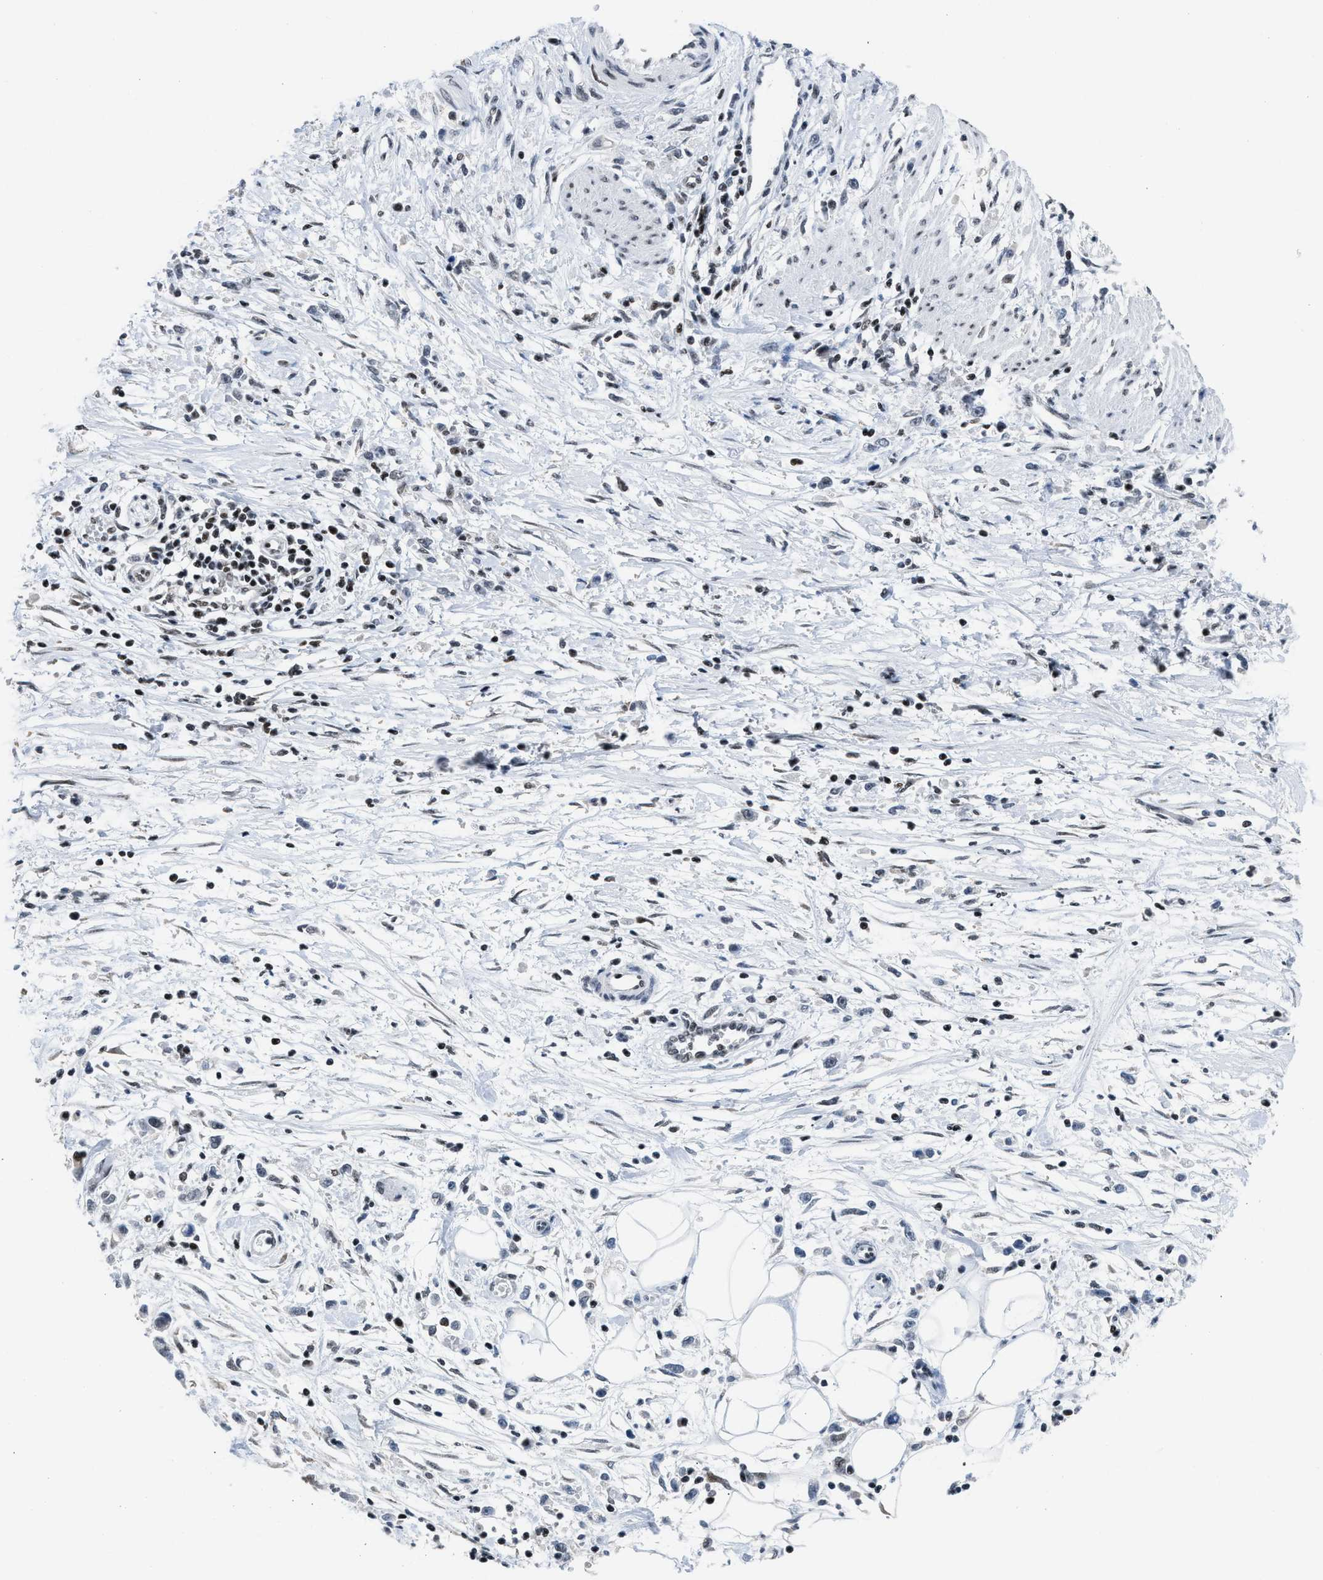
{"staining": {"intensity": "weak", "quantity": "<25%", "location": "nuclear"}, "tissue": "stomach cancer", "cell_type": "Tumor cells", "image_type": "cancer", "snomed": [{"axis": "morphology", "description": "Adenocarcinoma, NOS"}, {"axis": "topography", "description": "Stomach"}], "caption": "The photomicrograph exhibits no significant positivity in tumor cells of stomach cancer. (Brightfield microscopy of DAB IHC at high magnification).", "gene": "TERF2IP", "patient": {"sex": "female", "age": 59}}